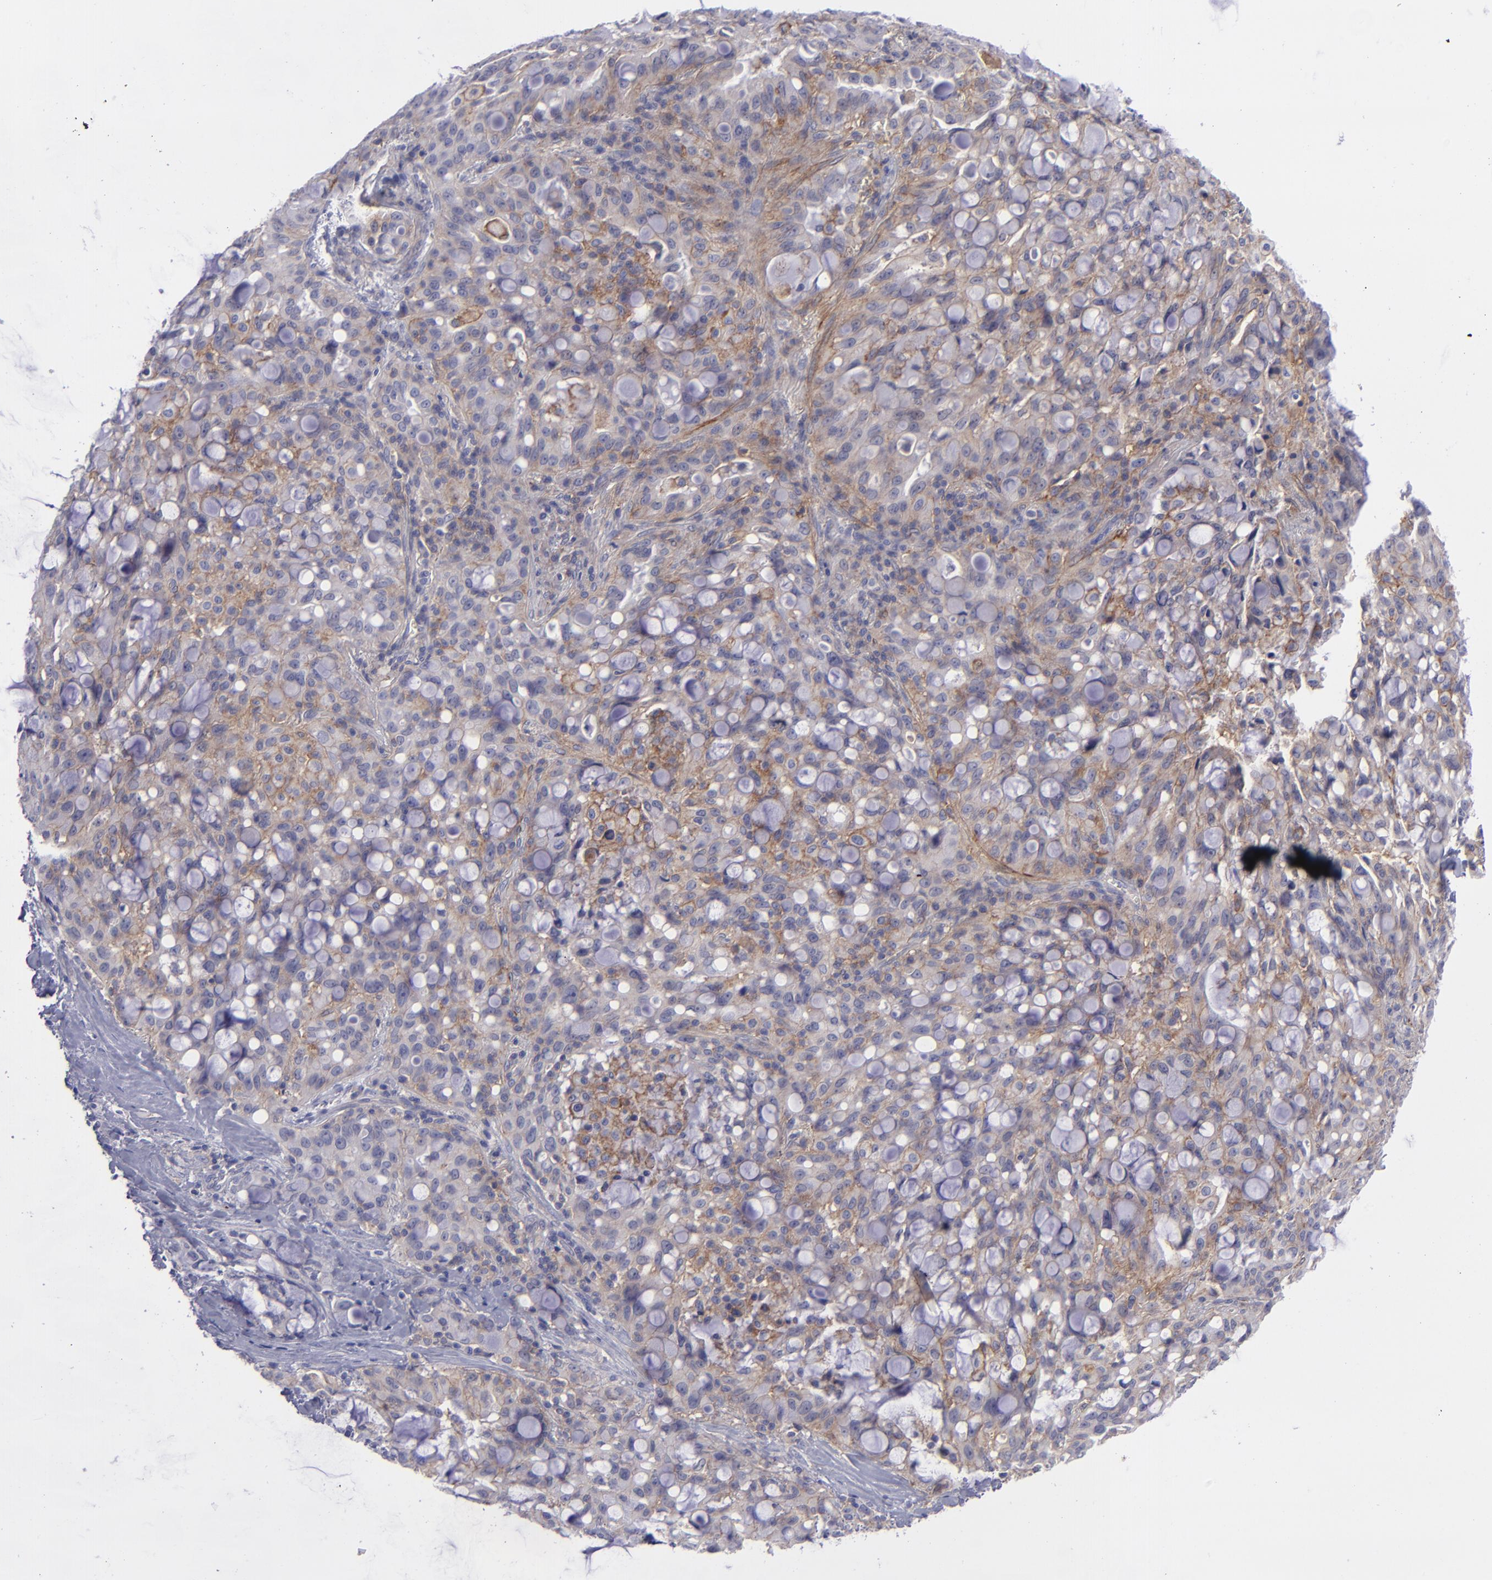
{"staining": {"intensity": "moderate", "quantity": "25%-75%", "location": "cytoplasmic/membranous"}, "tissue": "lung cancer", "cell_type": "Tumor cells", "image_type": "cancer", "snomed": [{"axis": "morphology", "description": "Adenocarcinoma, NOS"}, {"axis": "topography", "description": "Lung"}], "caption": "Lung cancer stained for a protein (brown) reveals moderate cytoplasmic/membranous positive expression in about 25%-75% of tumor cells.", "gene": "BSG", "patient": {"sex": "female", "age": 44}}